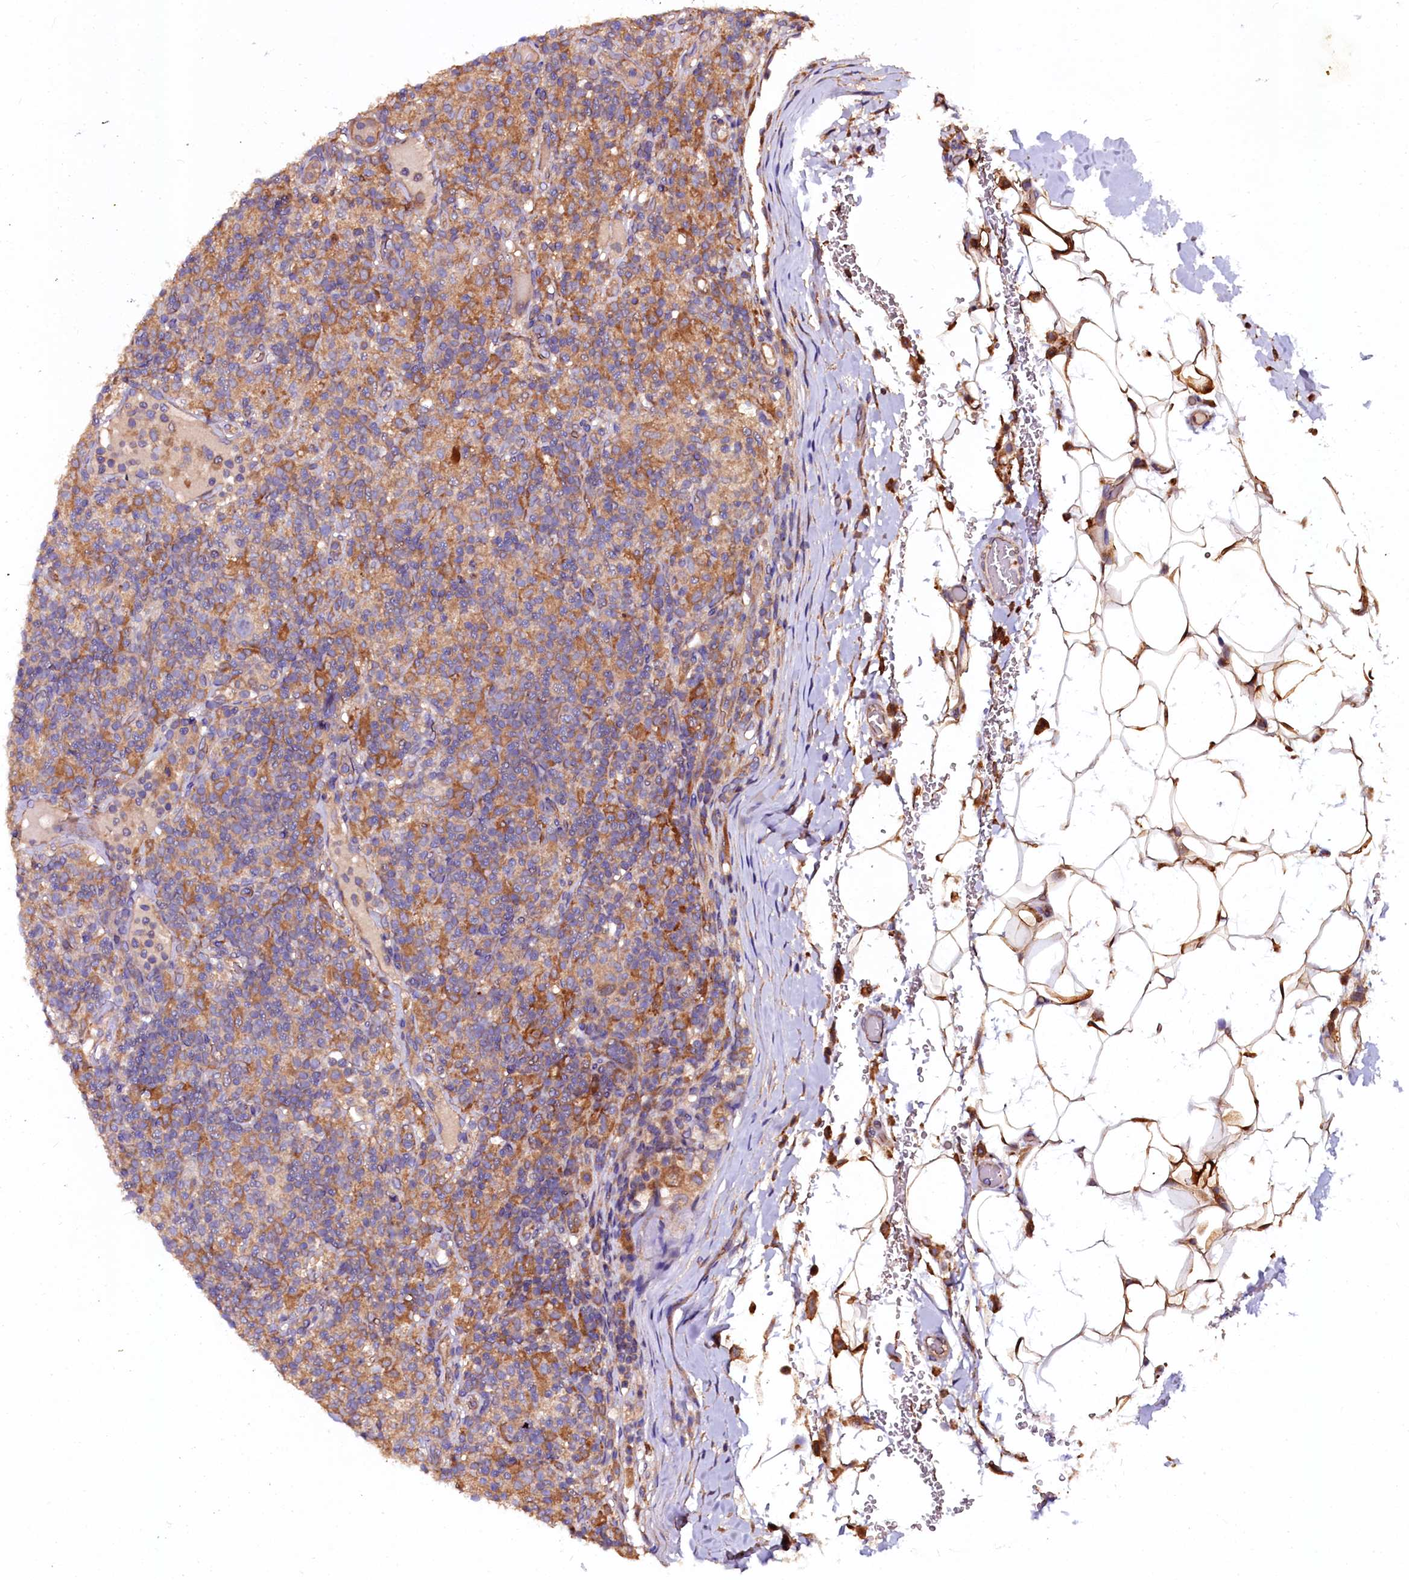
{"staining": {"intensity": "moderate", "quantity": ">75%", "location": "cytoplasmic/membranous"}, "tissue": "lymphoma", "cell_type": "Tumor cells", "image_type": "cancer", "snomed": [{"axis": "morphology", "description": "Hodgkin's disease, NOS"}, {"axis": "topography", "description": "Lymph node"}], "caption": "High-power microscopy captured an IHC histopathology image of Hodgkin's disease, revealing moderate cytoplasmic/membranous expression in approximately >75% of tumor cells.", "gene": "APPL2", "patient": {"sex": "male", "age": 70}}